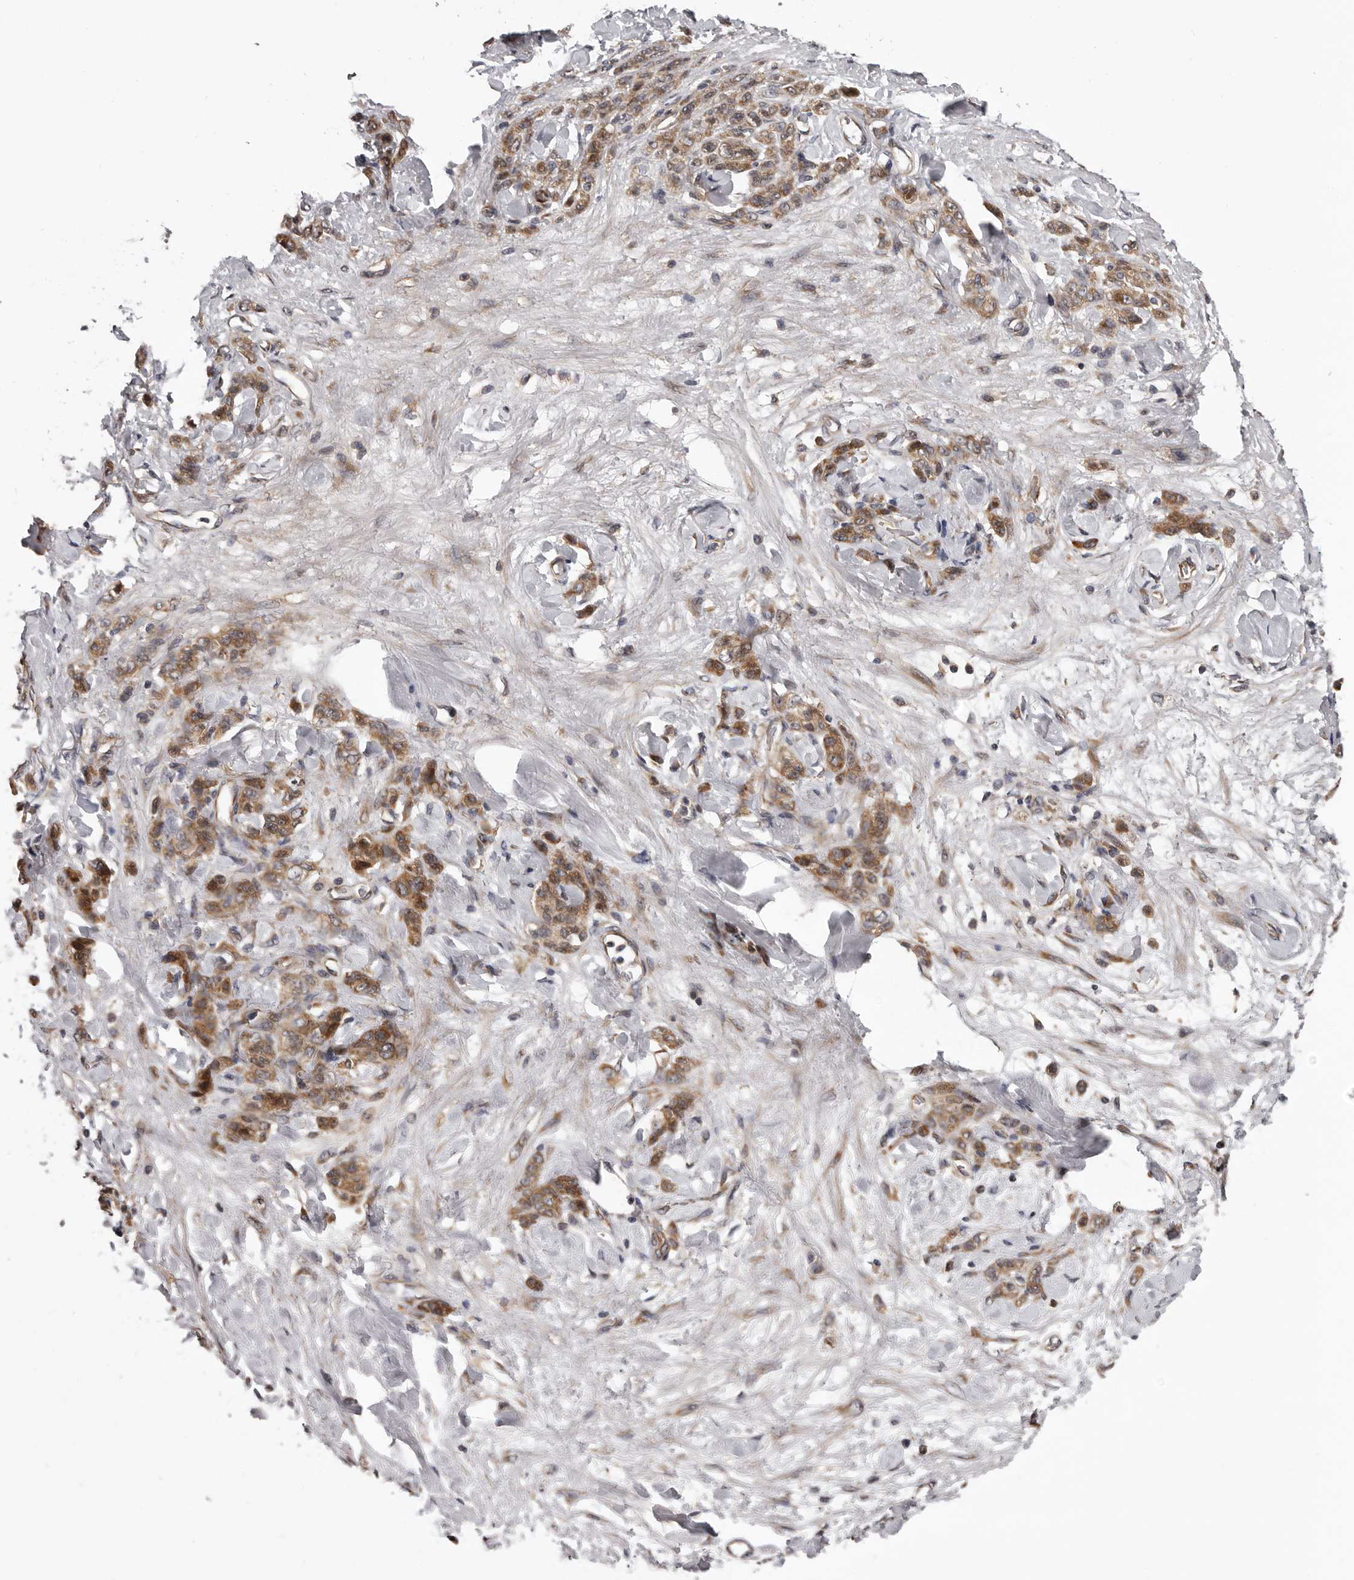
{"staining": {"intensity": "moderate", "quantity": ">75%", "location": "cytoplasmic/membranous"}, "tissue": "stomach cancer", "cell_type": "Tumor cells", "image_type": "cancer", "snomed": [{"axis": "morphology", "description": "Normal tissue, NOS"}, {"axis": "morphology", "description": "Adenocarcinoma, NOS"}, {"axis": "topography", "description": "Stomach"}], "caption": "An immunohistochemistry (IHC) image of tumor tissue is shown. Protein staining in brown labels moderate cytoplasmic/membranous positivity in stomach cancer within tumor cells.", "gene": "VPS37A", "patient": {"sex": "male", "age": 82}}